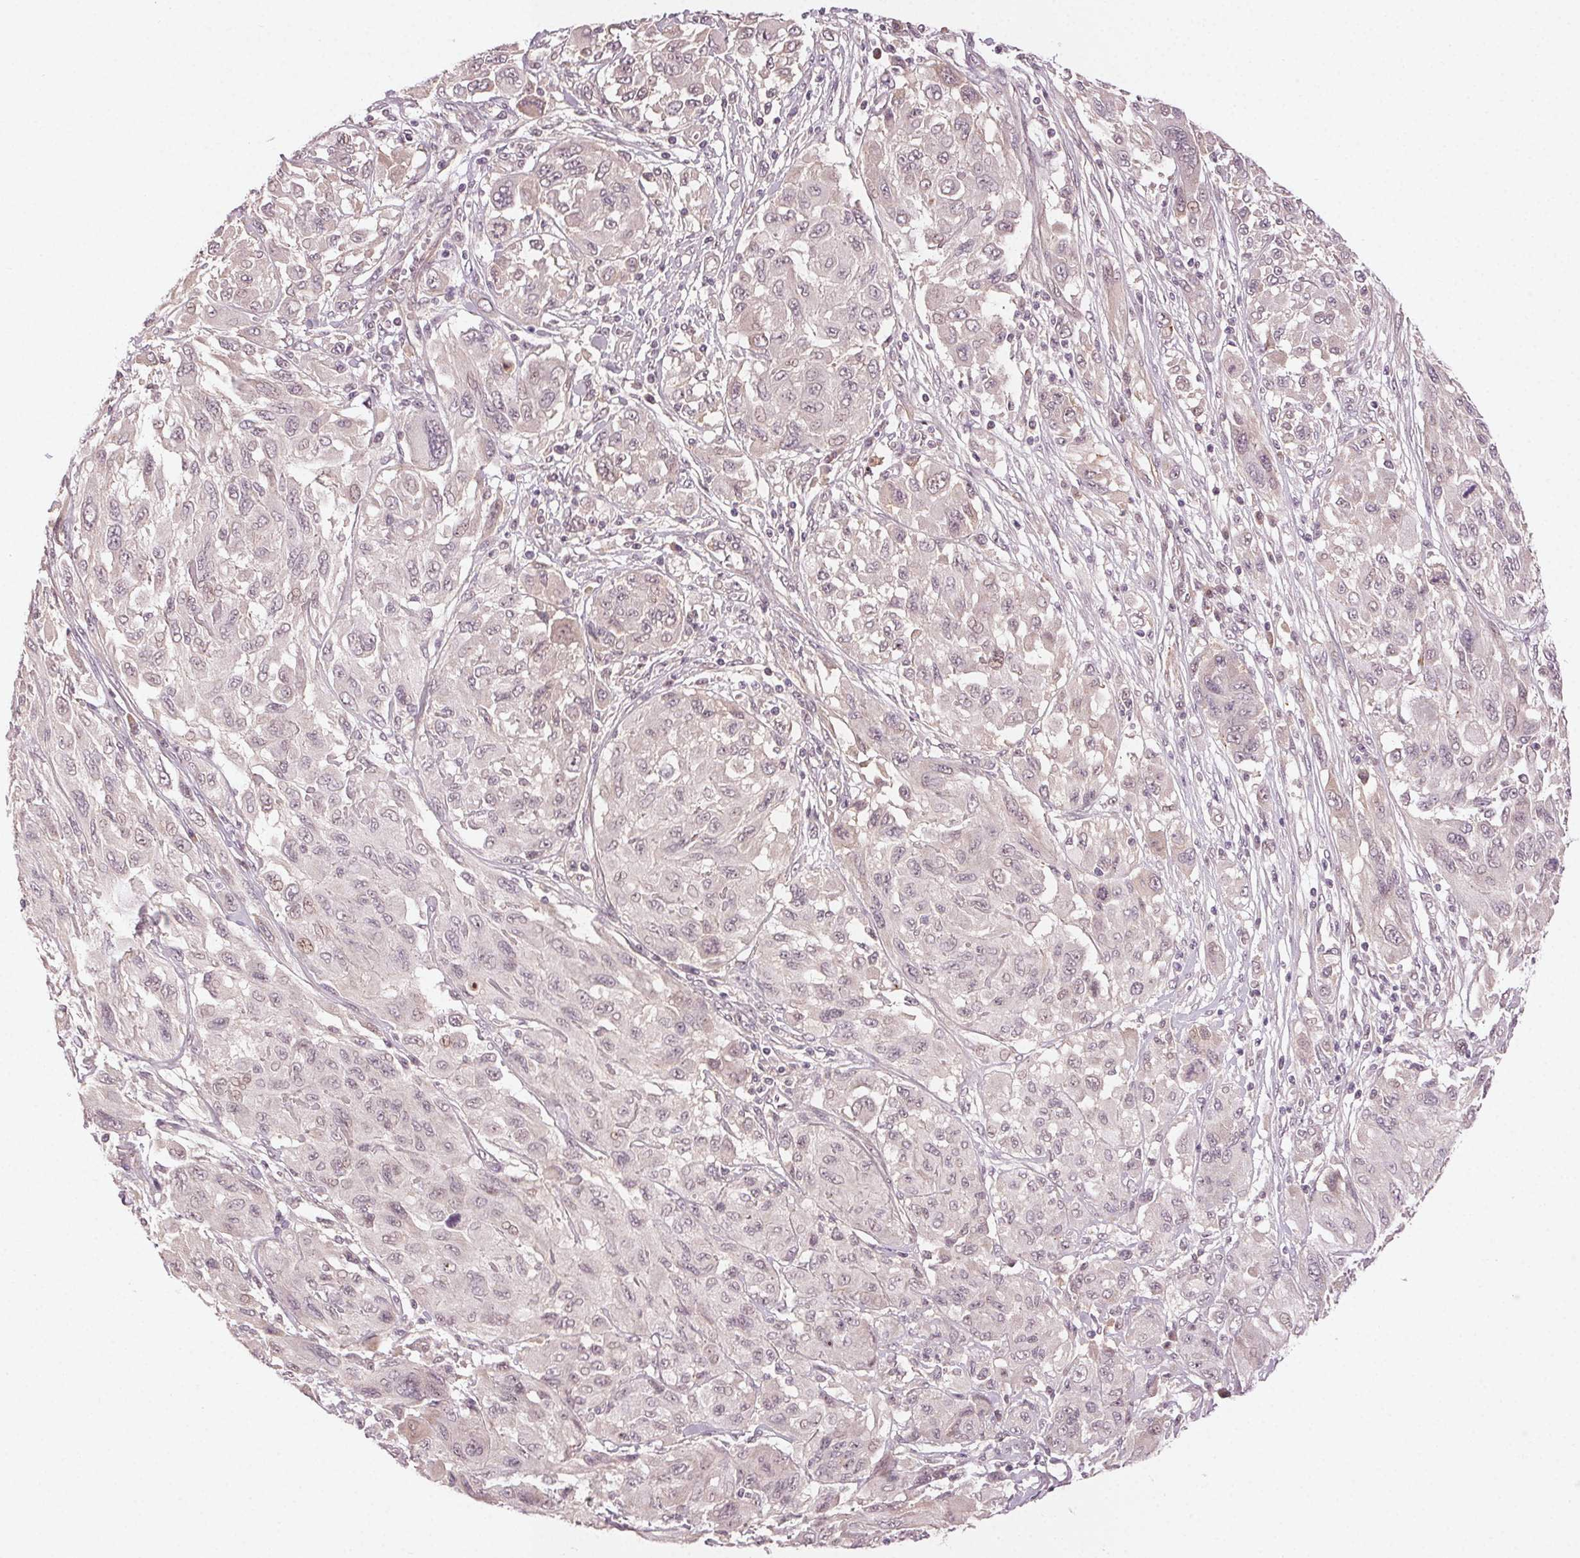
{"staining": {"intensity": "weak", "quantity": "<25%", "location": "nuclear"}, "tissue": "melanoma", "cell_type": "Tumor cells", "image_type": "cancer", "snomed": [{"axis": "morphology", "description": "Malignant melanoma, NOS"}, {"axis": "topography", "description": "Skin"}], "caption": "Immunohistochemical staining of human malignant melanoma exhibits no significant staining in tumor cells.", "gene": "TUB", "patient": {"sex": "female", "age": 91}}